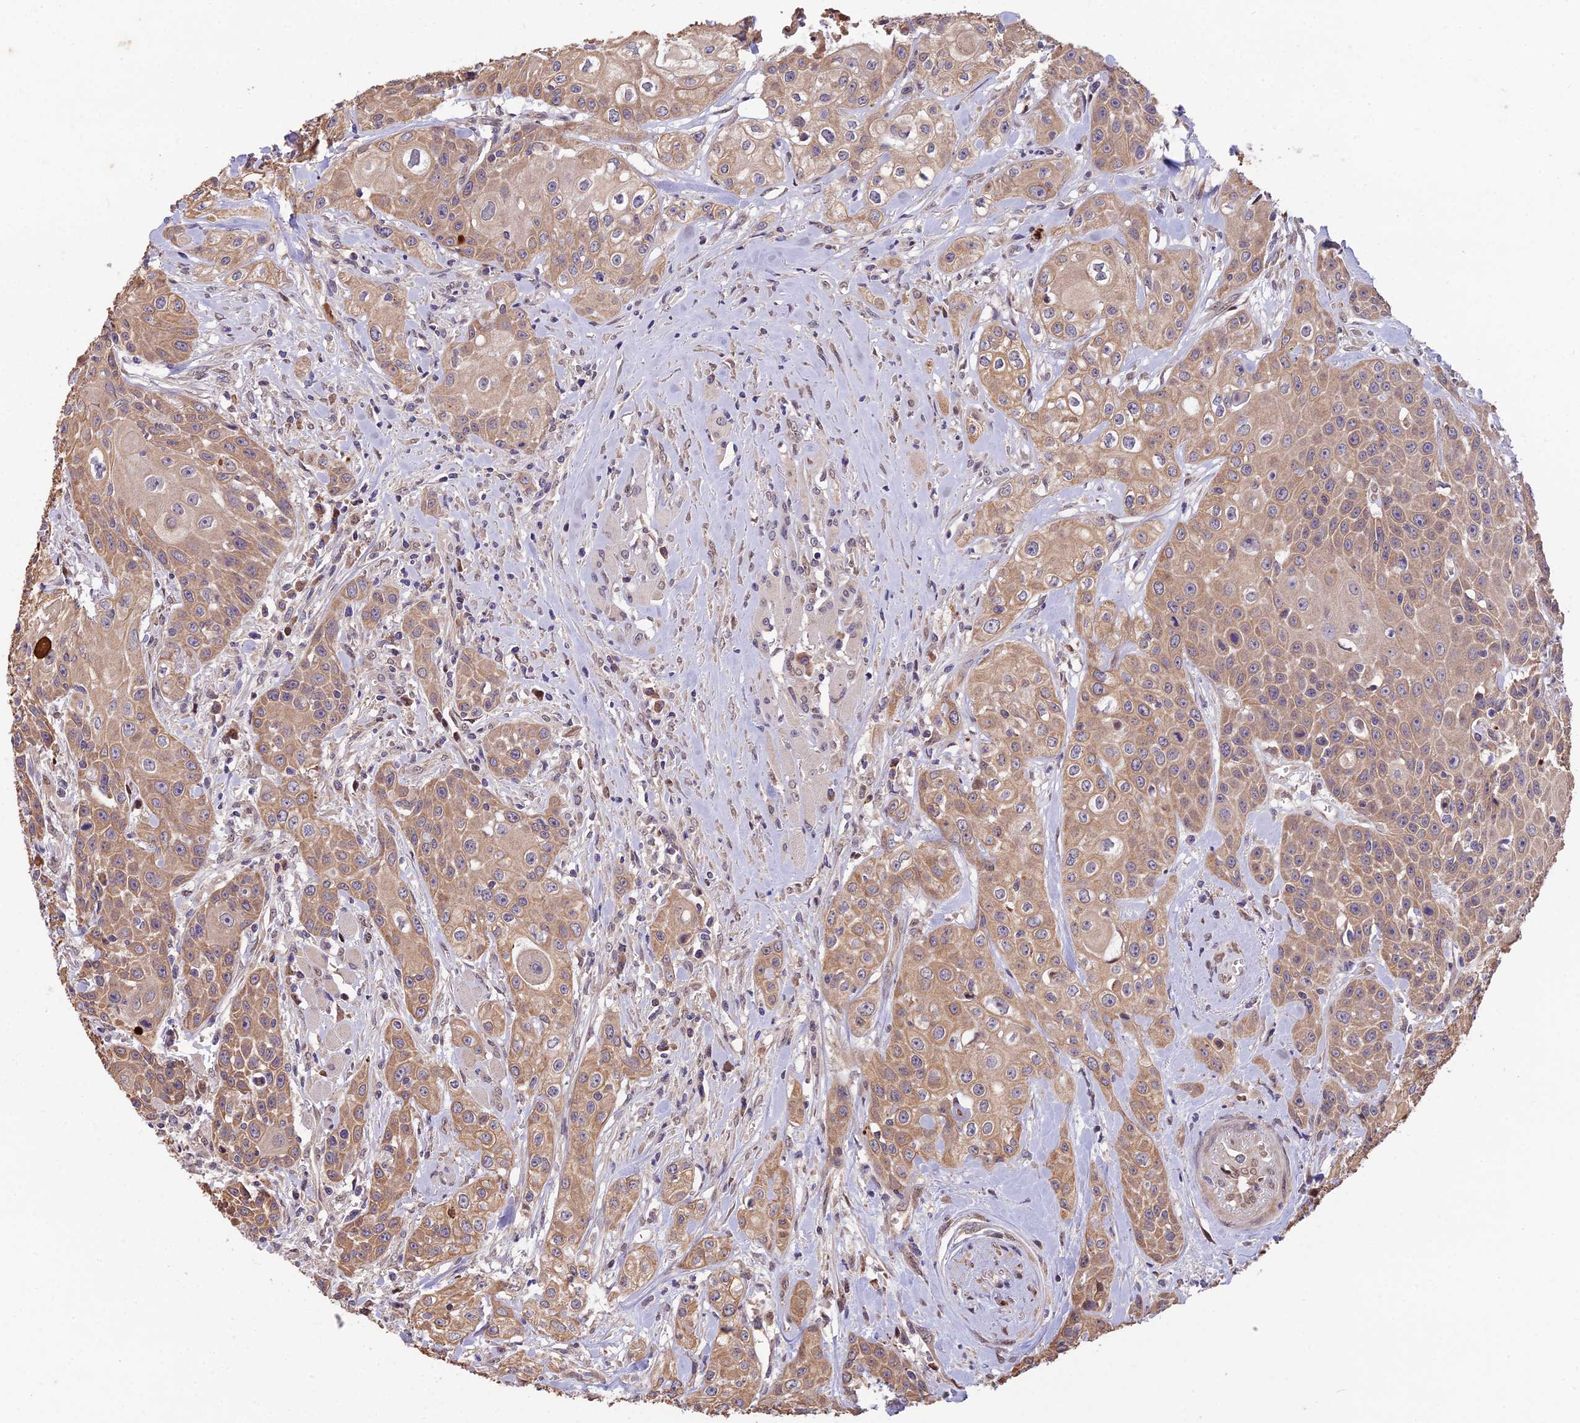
{"staining": {"intensity": "moderate", "quantity": ">75%", "location": "cytoplasmic/membranous"}, "tissue": "head and neck cancer", "cell_type": "Tumor cells", "image_type": "cancer", "snomed": [{"axis": "morphology", "description": "Squamous cell carcinoma, NOS"}, {"axis": "topography", "description": "Oral tissue"}, {"axis": "topography", "description": "Head-Neck"}], "caption": "Head and neck cancer stained with a protein marker displays moderate staining in tumor cells.", "gene": "CYP2R1", "patient": {"sex": "female", "age": 82}}